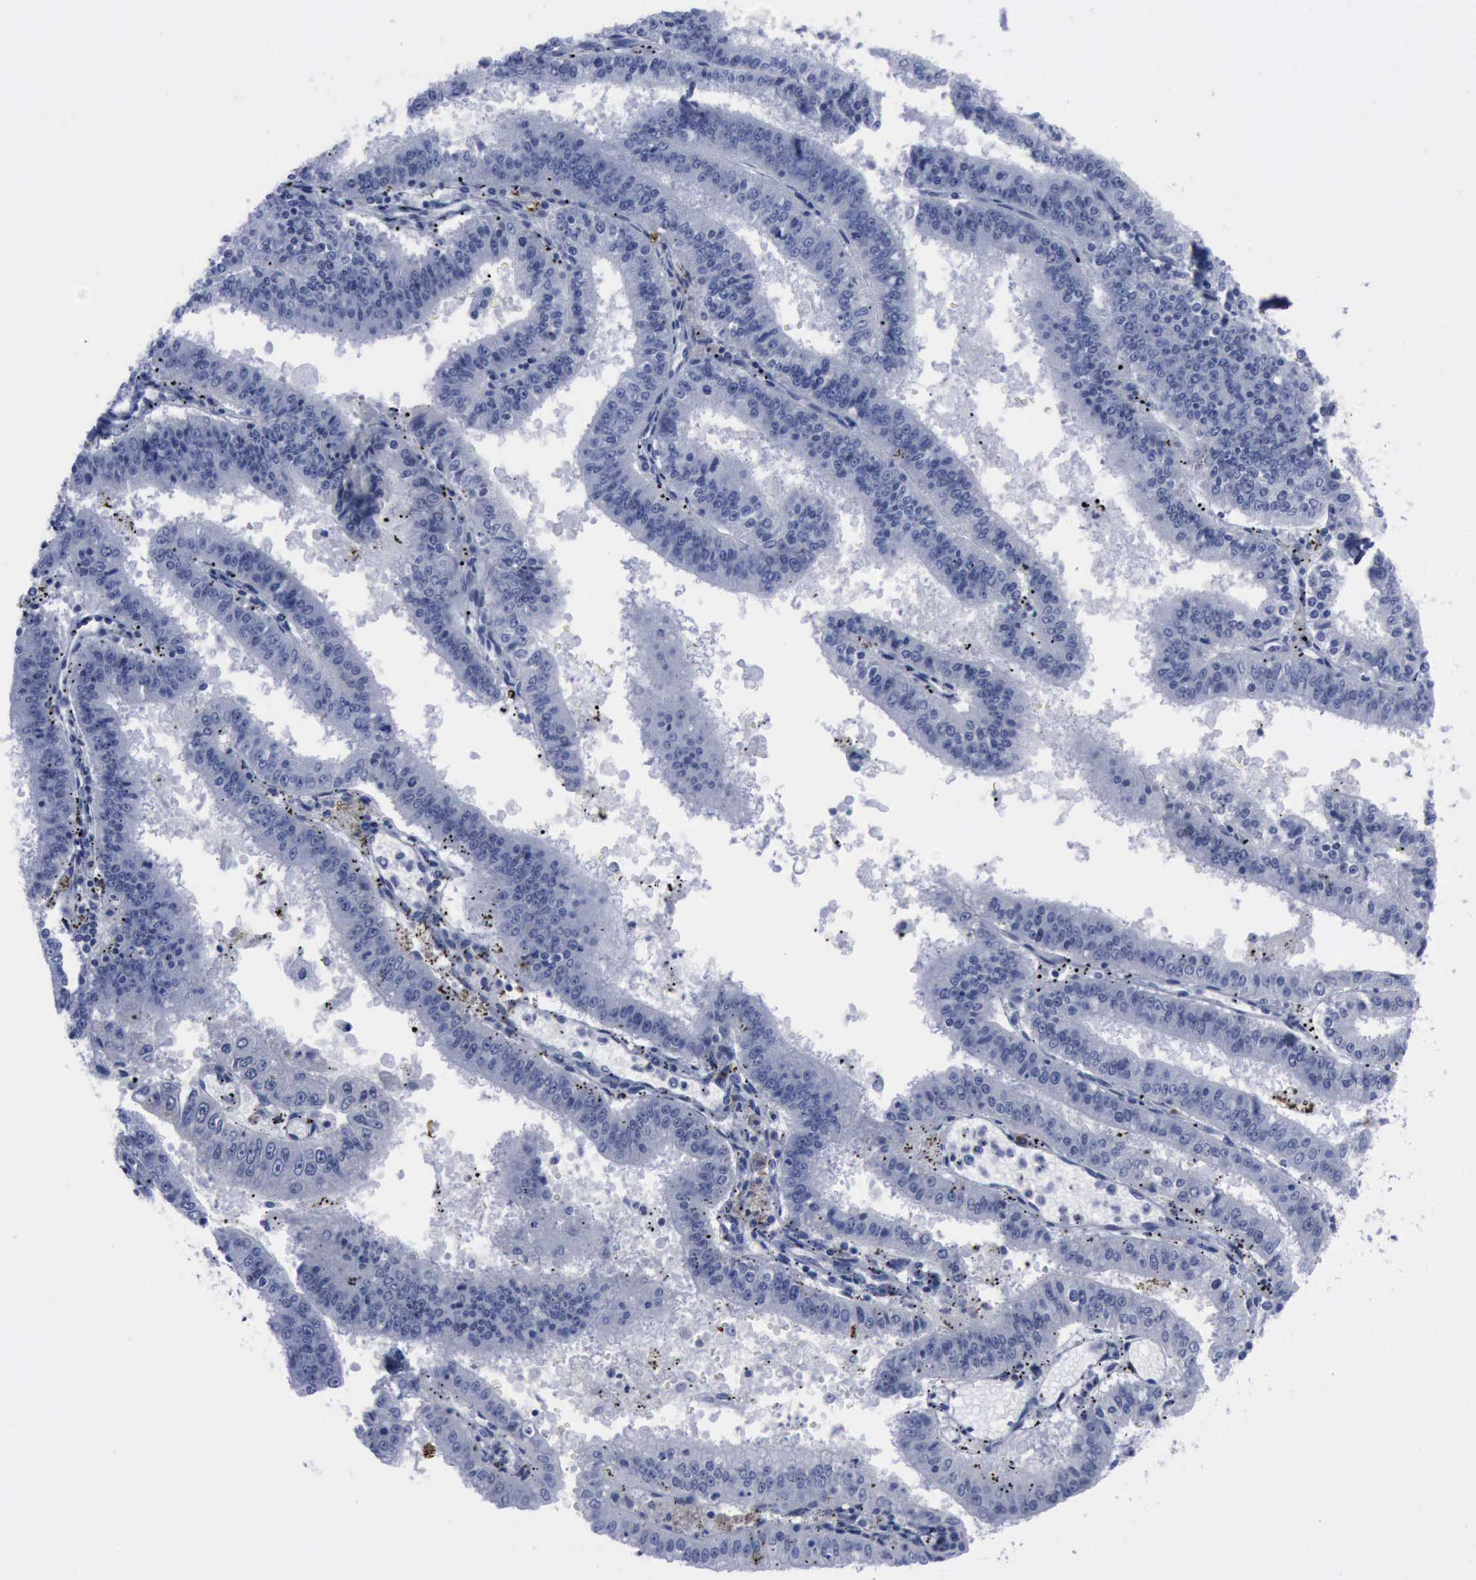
{"staining": {"intensity": "negative", "quantity": "none", "location": "none"}, "tissue": "endometrial cancer", "cell_type": "Tumor cells", "image_type": "cancer", "snomed": [{"axis": "morphology", "description": "Adenocarcinoma, NOS"}, {"axis": "topography", "description": "Endometrium"}], "caption": "Tumor cells show no significant positivity in endometrial adenocarcinoma.", "gene": "NGFR", "patient": {"sex": "female", "age": 66}}